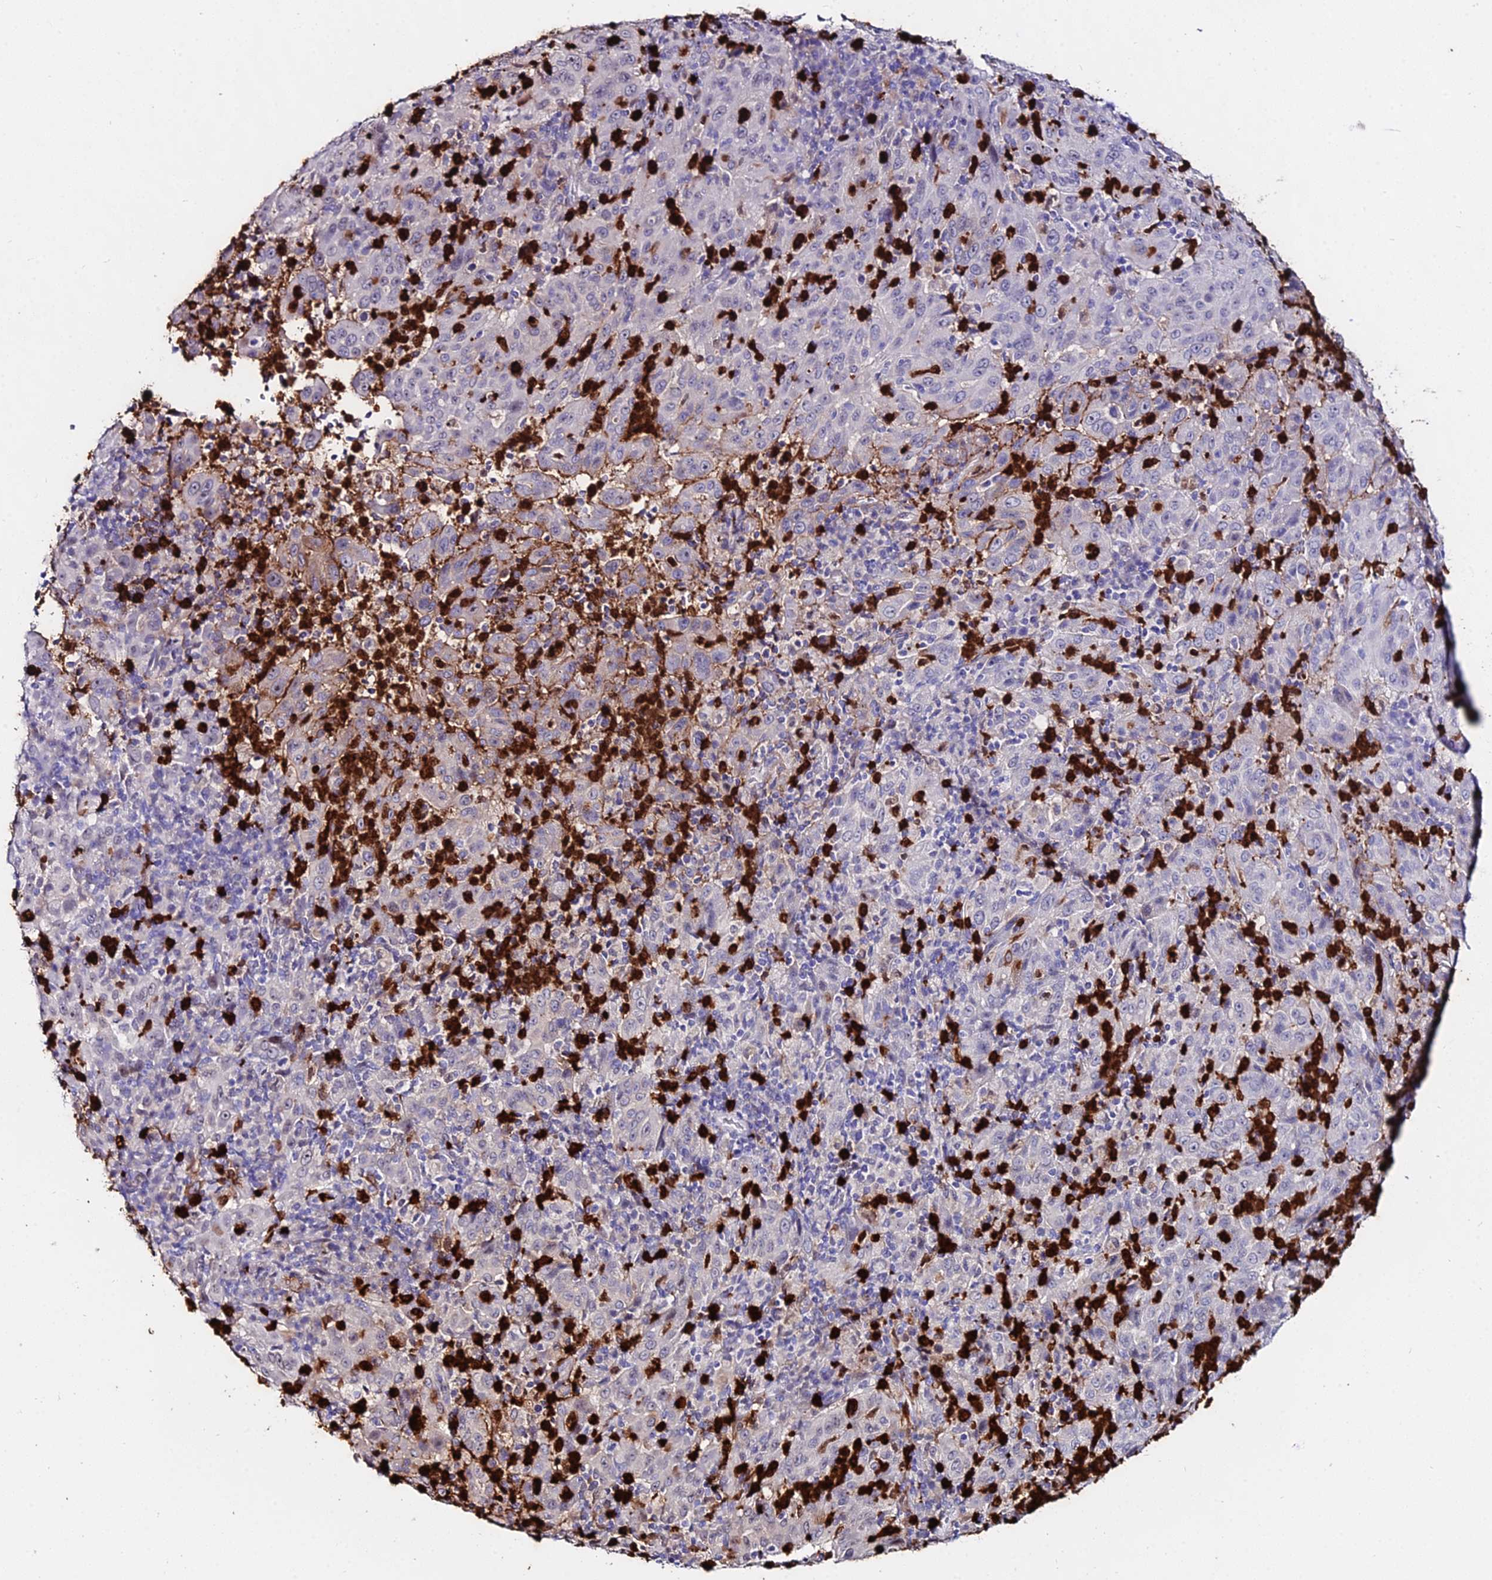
{"staining": {"intensity": "negative", "quantity": "none", "location": "none"}, "tissue": "pancreatic cancer", "cell_type": "Tumor cells", "image_type": "cancer", "snomed": [{"axis": "morphology", "description": "Adenocarcinoma, NOS"}, {"axis": "topography", "description": "Pancreas"}], "caption": "Pancreatic adenocarcinoma was stained to show a protein in brown. There is no significant expression in tumor cells.", "gene": "MCM10", "patient": {"sex": "male", "age": 63}}